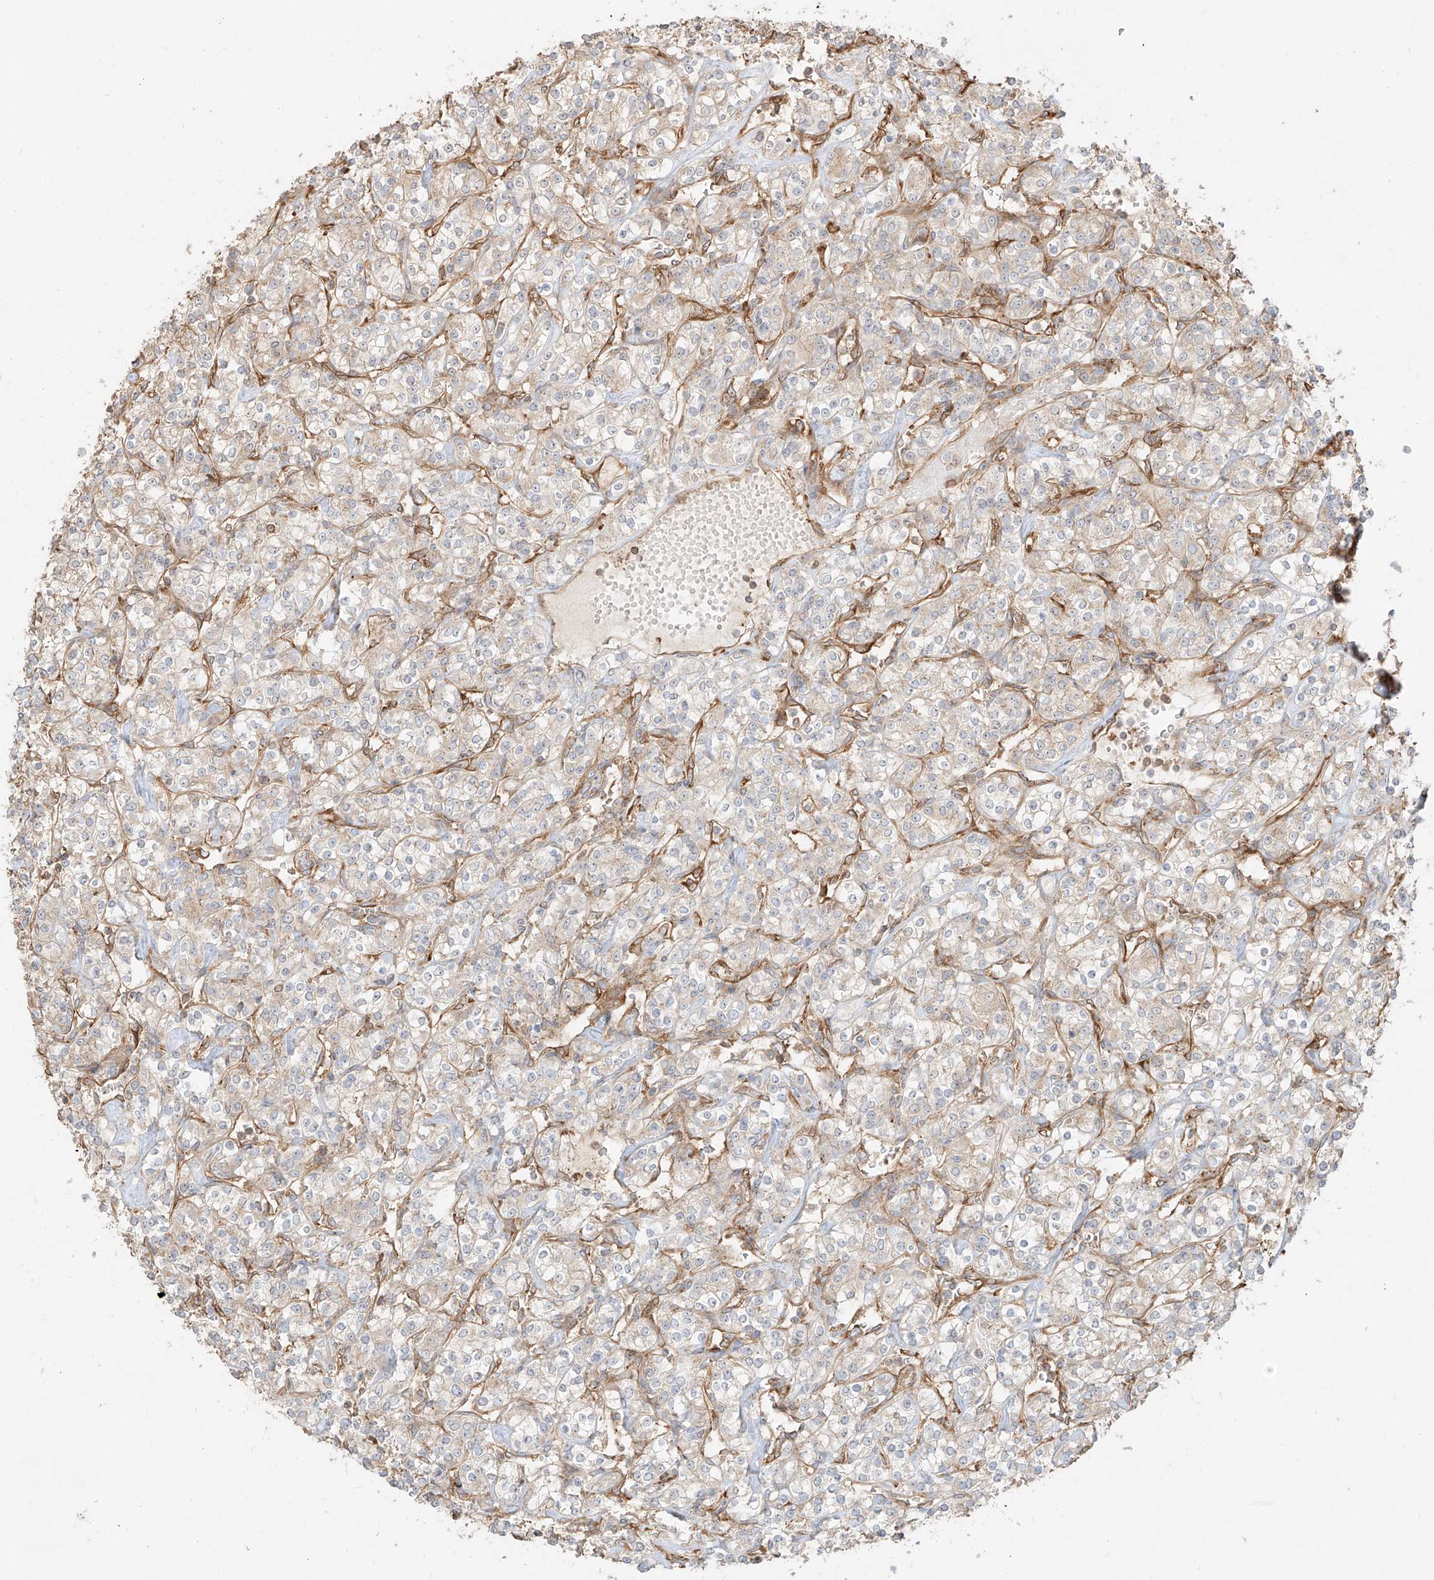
{"staining": {"intensity": "negative", "quantity": "none", "location": "none"}, "tissue": "renal cancer", "cell_type": "Tumor cells", "image_type": "cancer", "snomed": [{"axis": "morphology", "description": "Adenocarcinoma, NOS"}, {"axis": "topography", "description": "Kidney"}], "caption": "This is a micrograph of IHC staining of renal cancer, which shows no staining in tumor cells.", "gene": "SNX9", "patient": {"sex": "male", "age": 77}}